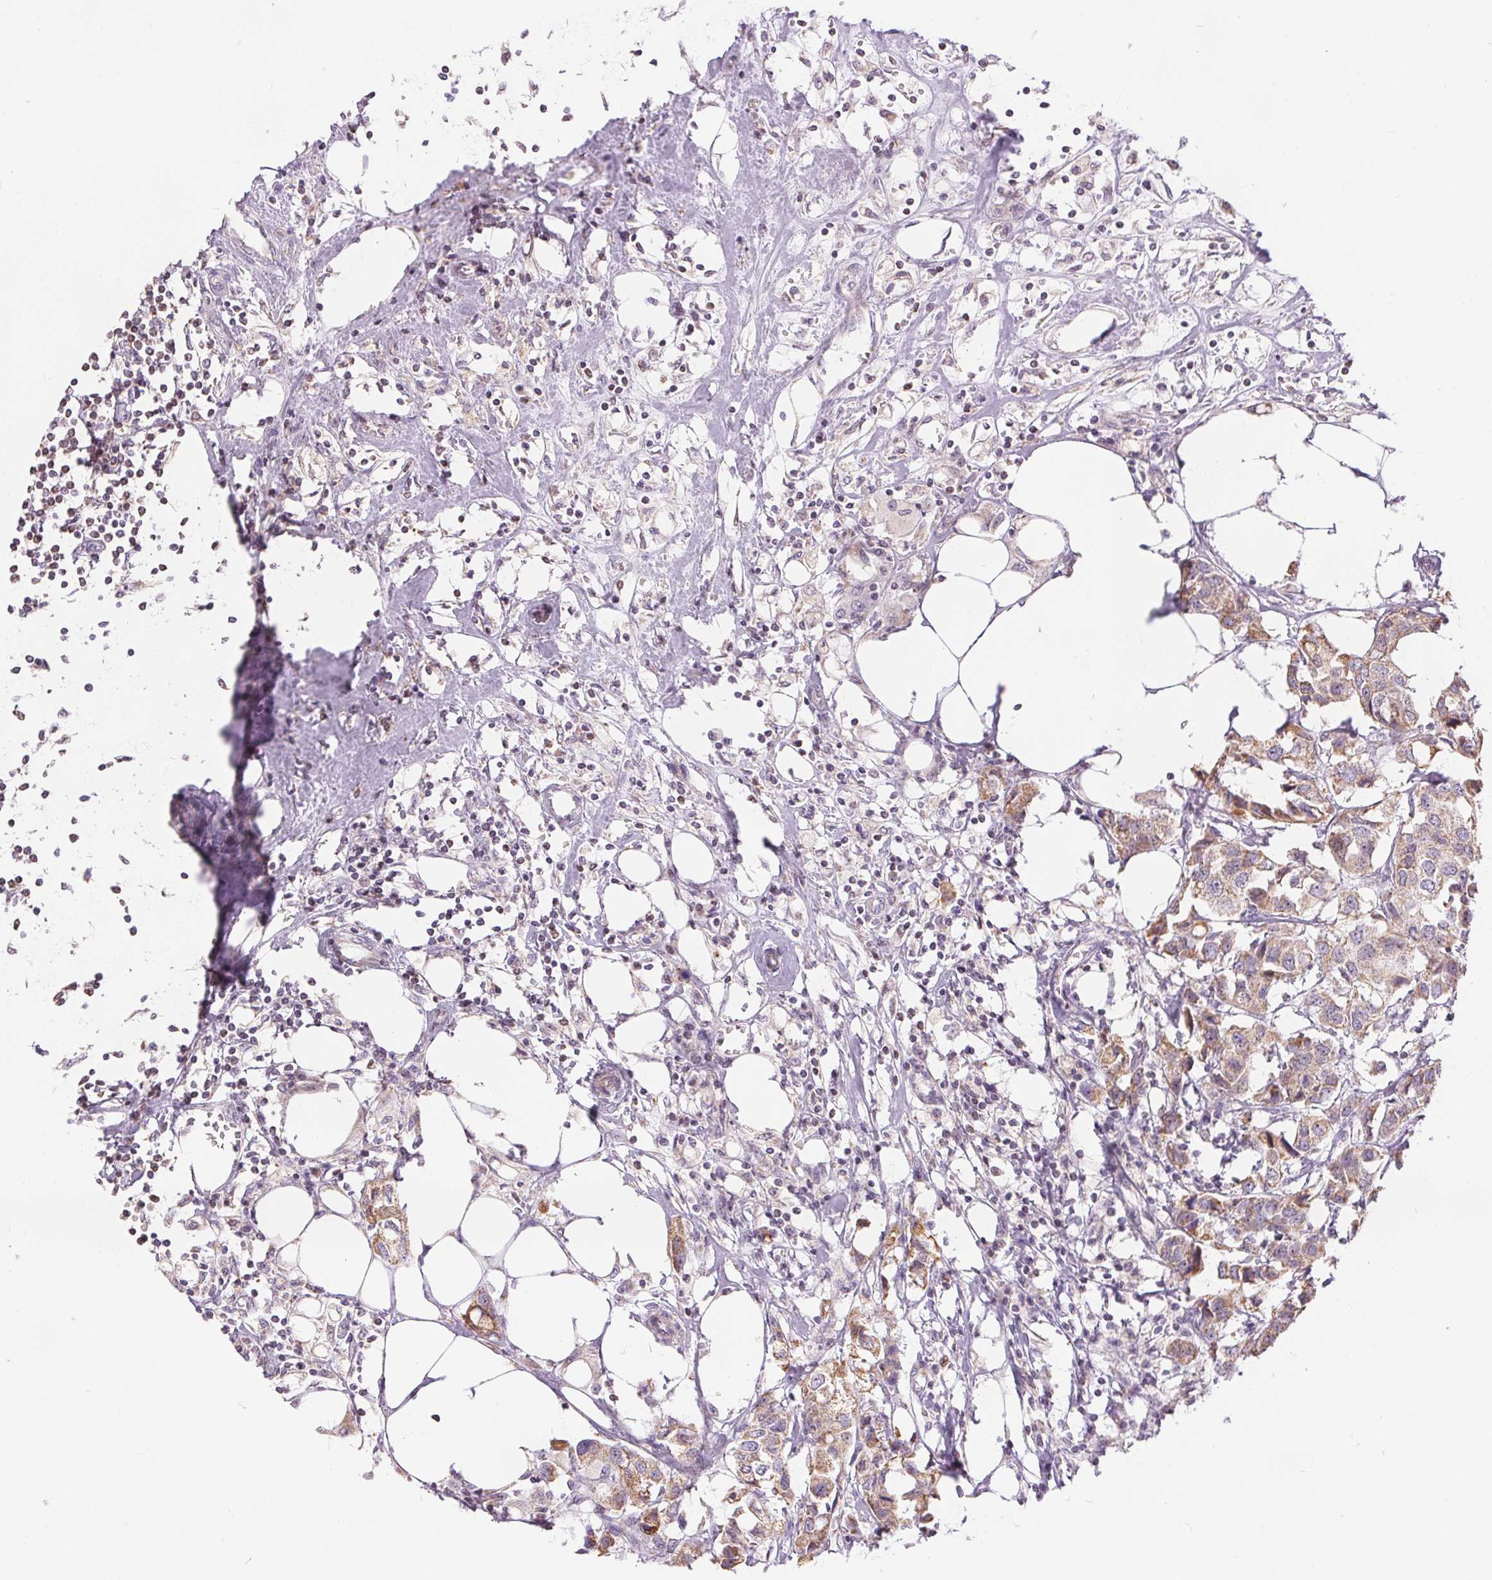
{"staining": {"intensity": "weak", "quantity": "25%-75%", "location": "cytoplasmic/membranous"}, "tissue": "breast cancer", "cell_type": "Tumor cells", "image_type": "cancer", "snomed": [{"axis": "morphology", "description": "Duct carcinoma"}, {"axis": "topography", "description": "Breast"}], "caption": "This is an image of immunohistochemistry (IHC) staining of infiltrating ductal carcinoma (breast), which shows weak staining in the cytoplasmic/membranous of tumor cells.", "gene": "POU2F2", "patient": {"sex": "female", "age": 80}}